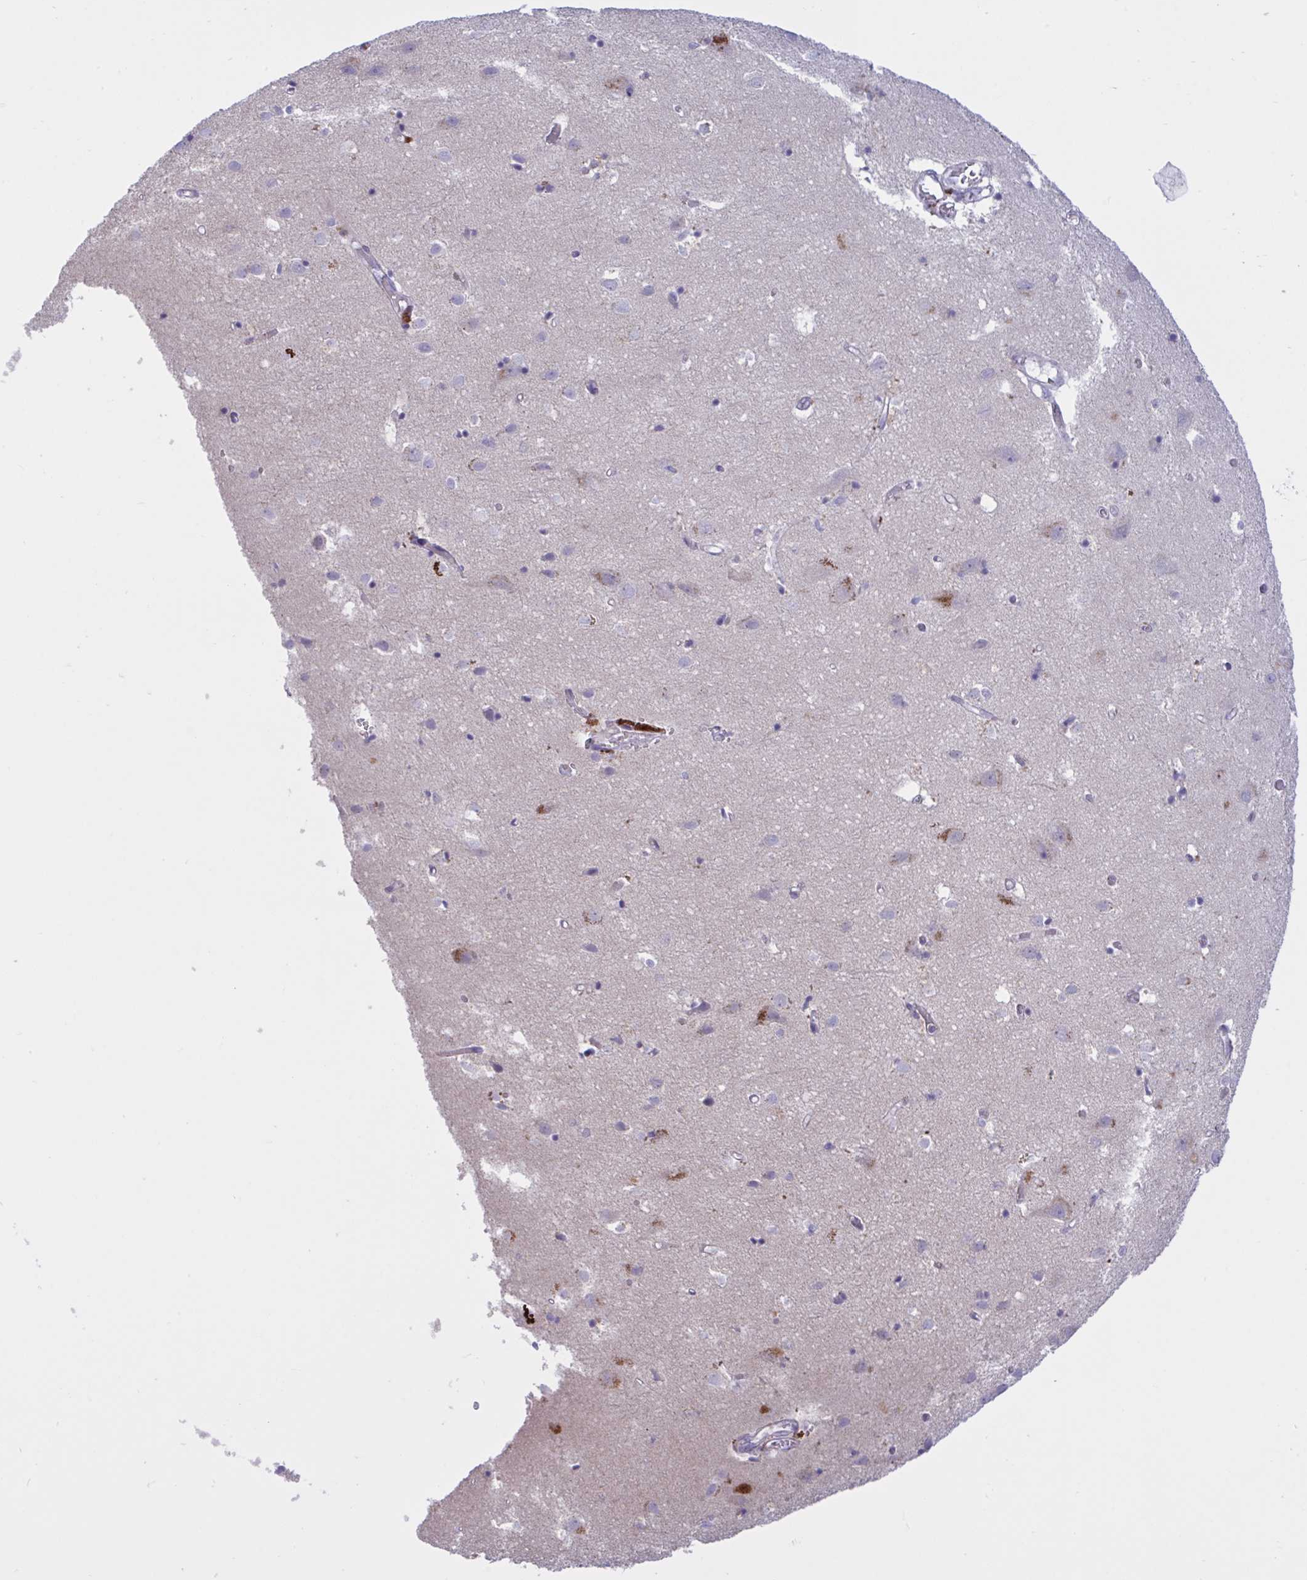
{"staining": {"intensity": "moderate", "quantity": "<25%", "location": "cytoplasmic/membranous"}, "tissue": "cerebral cortex", "cell_type": "Endothelial cells", "image_type": "normal", "snomed": [{"axis": "morphology", "description": "Normal tissue, NOS"}, {"axis": "topography", "description": "Cerebral cortex"}], "caption": "This is a micrograph of IHC staining of normal cerebral cortex, which shows moderate expression in the cytoplasmic/membranous of endothelial cells.", "gene": "VWC2", "patient": {"sex": "male", "age": 70}}